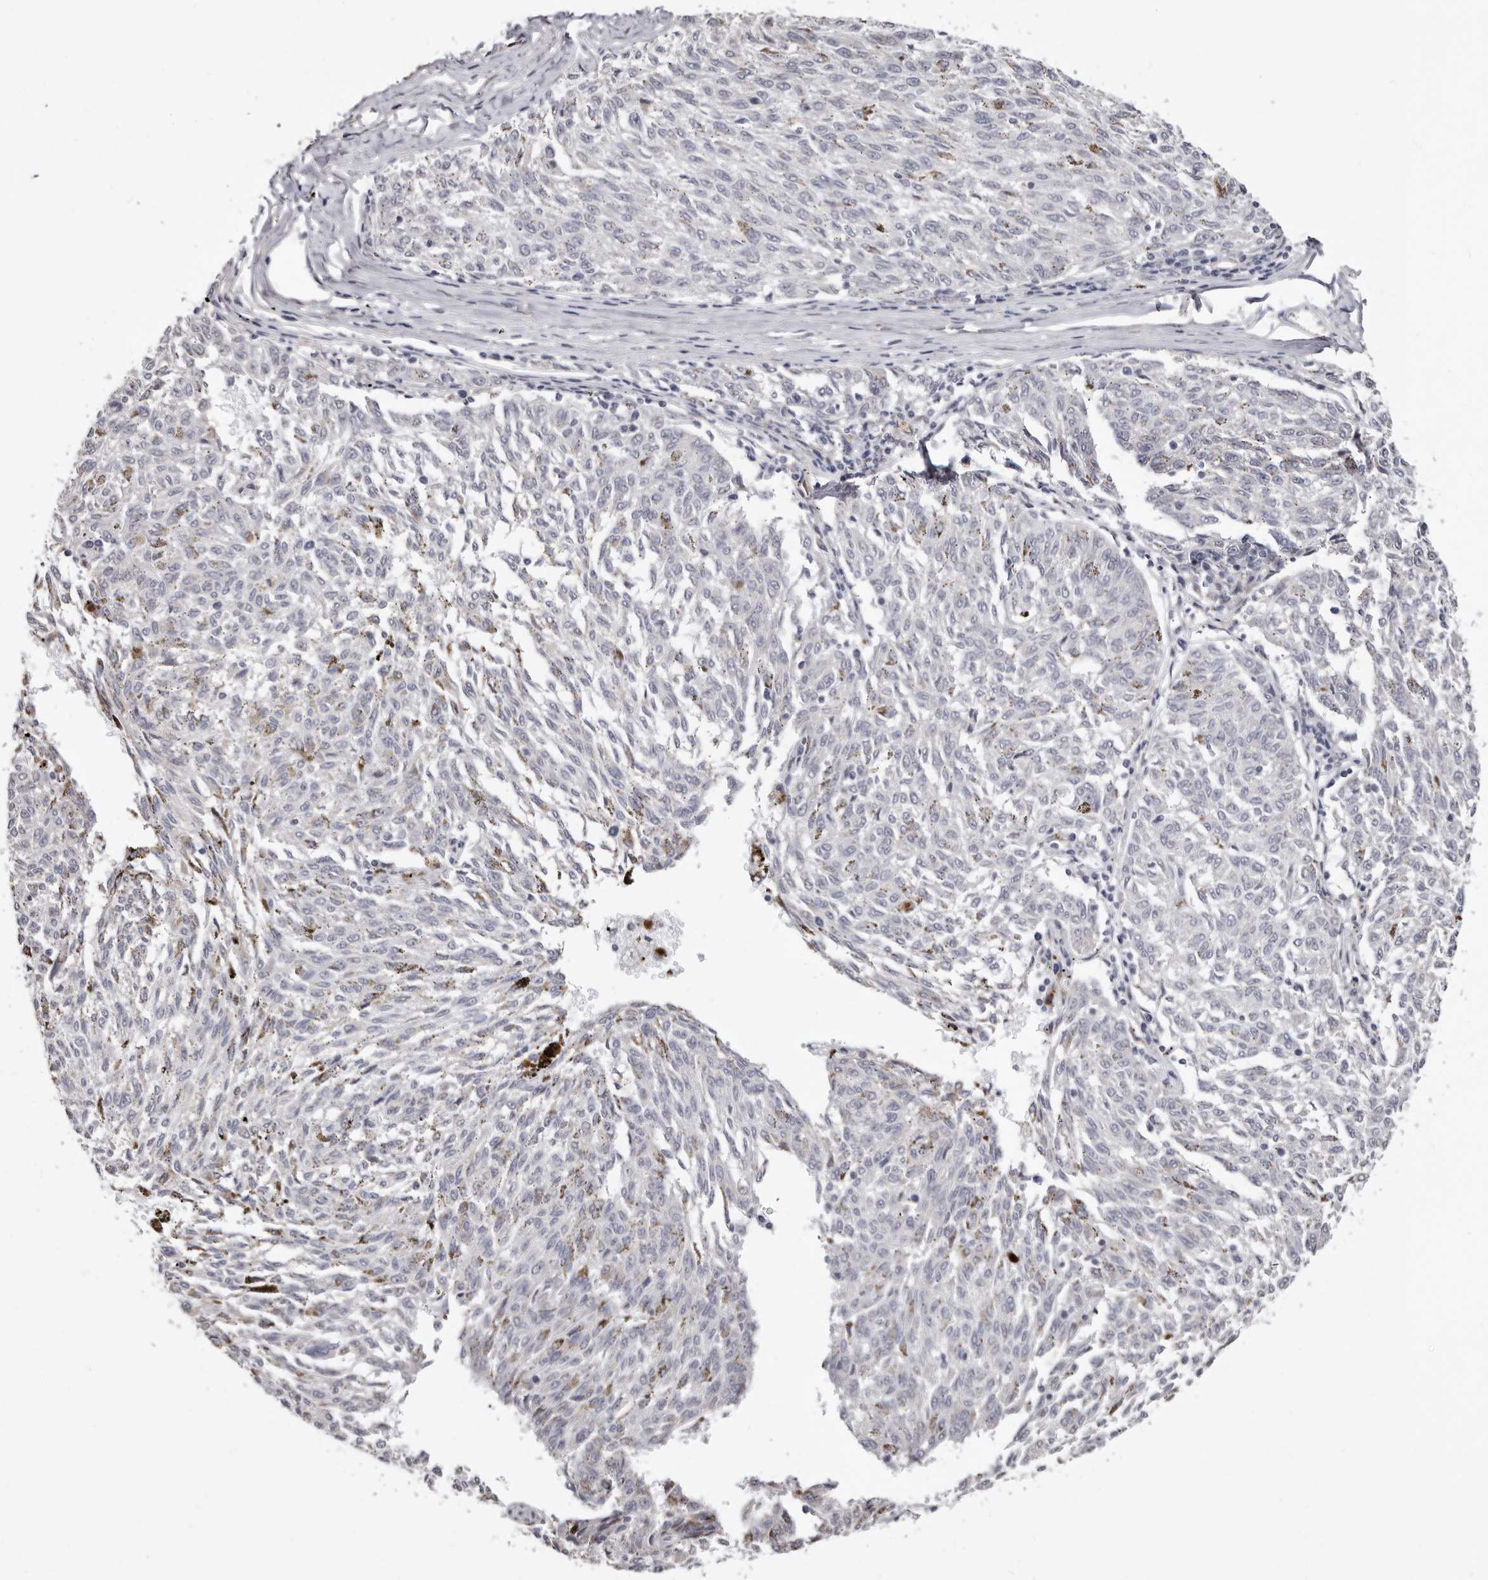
{"staining": {"intensity": "negative", "quantity": "none", "location": "none"}, "tissue": "melanoma", "cell_type": "Tumor cells", "image_type": "cancer", "snomed": [{"axis": "morphology", "description": "Malignant melanoma, NOS"}, {"axis": "topography", "description": "Skin"}], "caption": "An immunohistochemistry histopathology image of melanoma is shown. There is no staining in tumor cells of melanoma. The staining was performed using DAB to visualize the protein expression in brown, while the nuclei were stained in blue with hematoxylin (Magnification: 20x).", "gene": "KHDRBS2", "patient": {"sex": "female", "age": 72}}